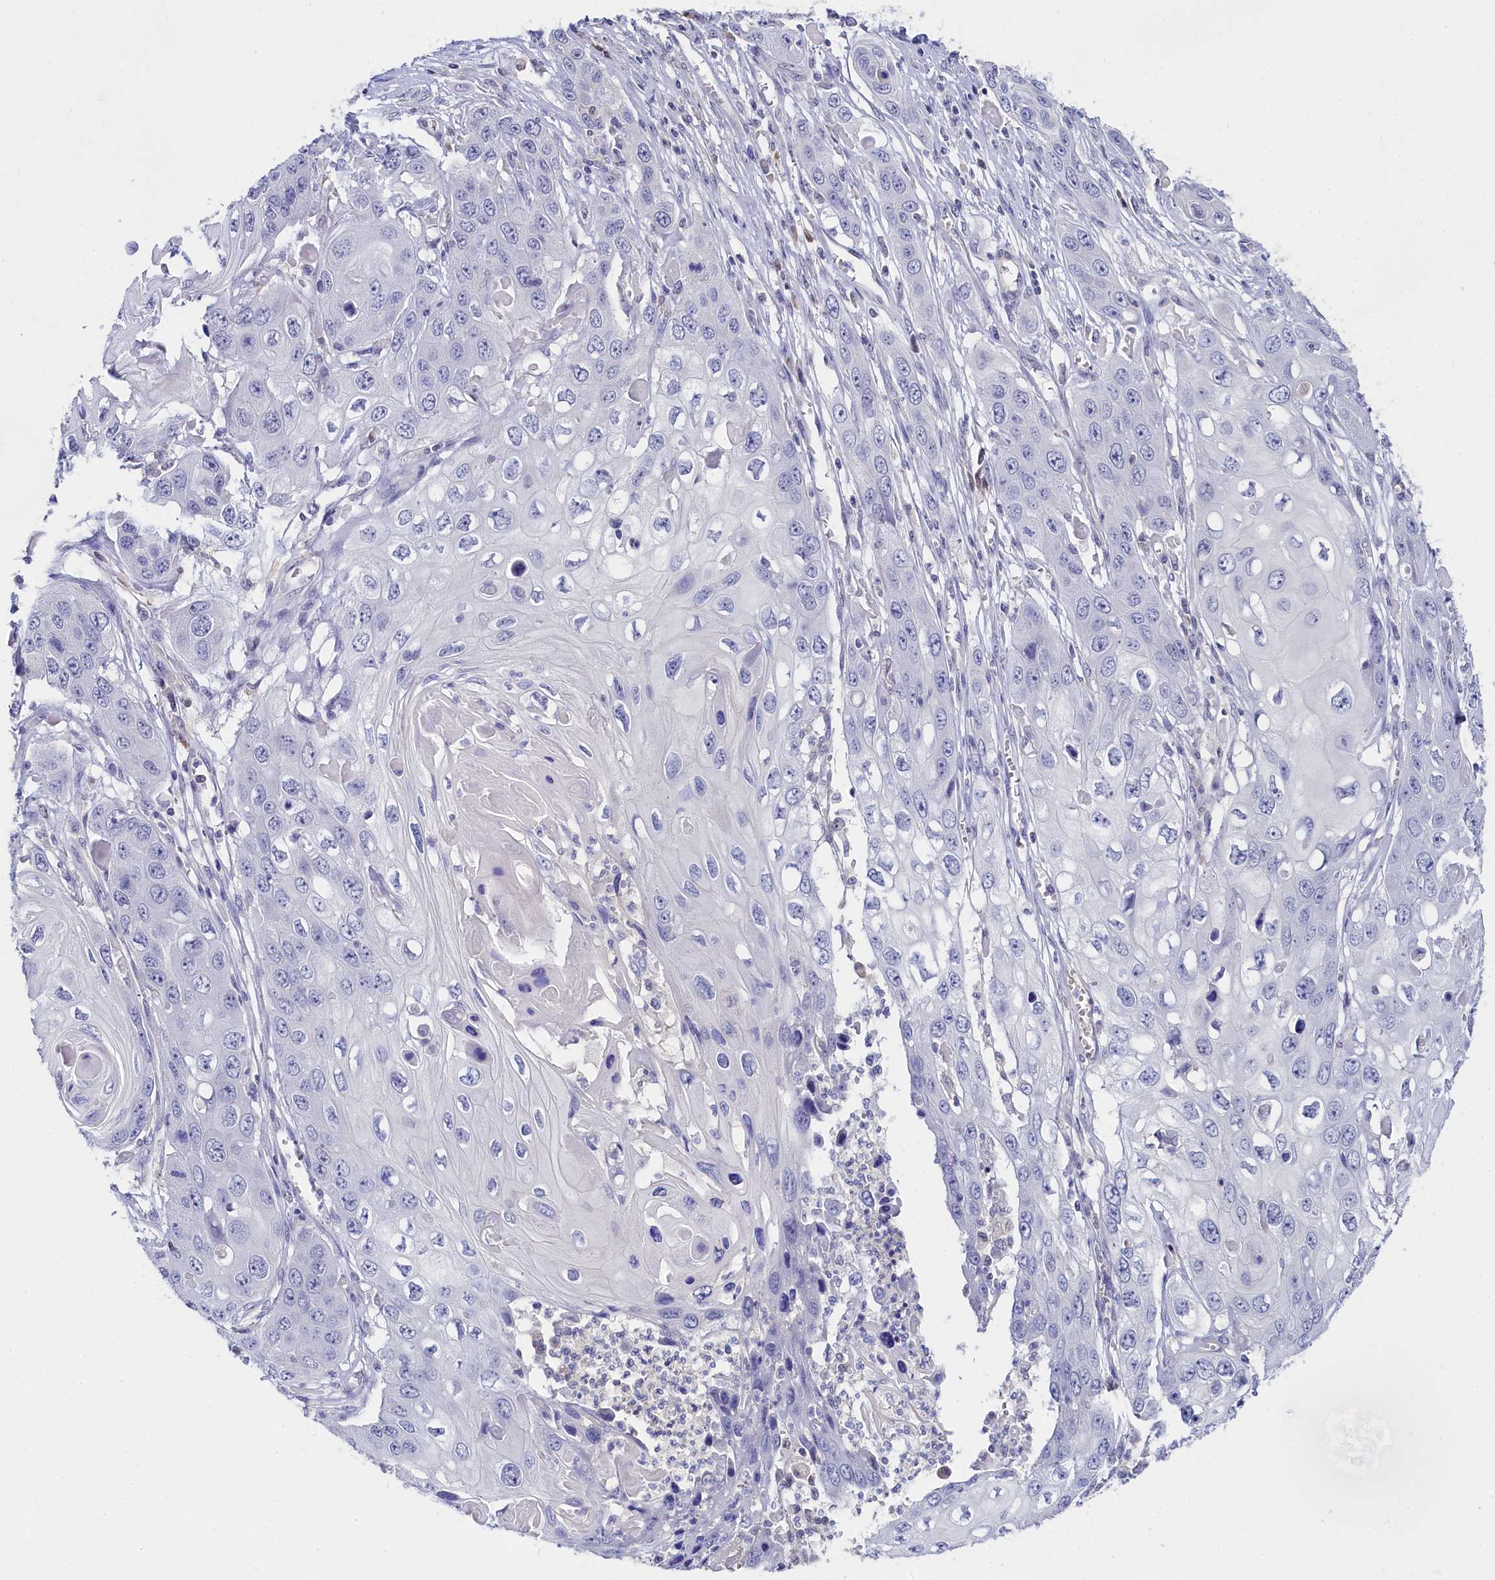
{"staining": {"intensity": "negative", "quantity": "none", "location": "none"}, "tissue": "skin cancer", "cell_type": "Tumor cells", "image_type": "cancer", "snomed": [{"axis": "morphology", "description": "Squamous cell carcinoma, NOS"}, {"axis": "topography", "description": "Skin"}], "caption": "An immunohistochemistry (IHC) histopathology image of skin cancer (squamous cell carcinoma) is shown. There is no staining in tumor cells of skin cancer (squamous cell carcinoma).", "gene": "C11orf54", "patient": {"sex": "male", "age": 55}}